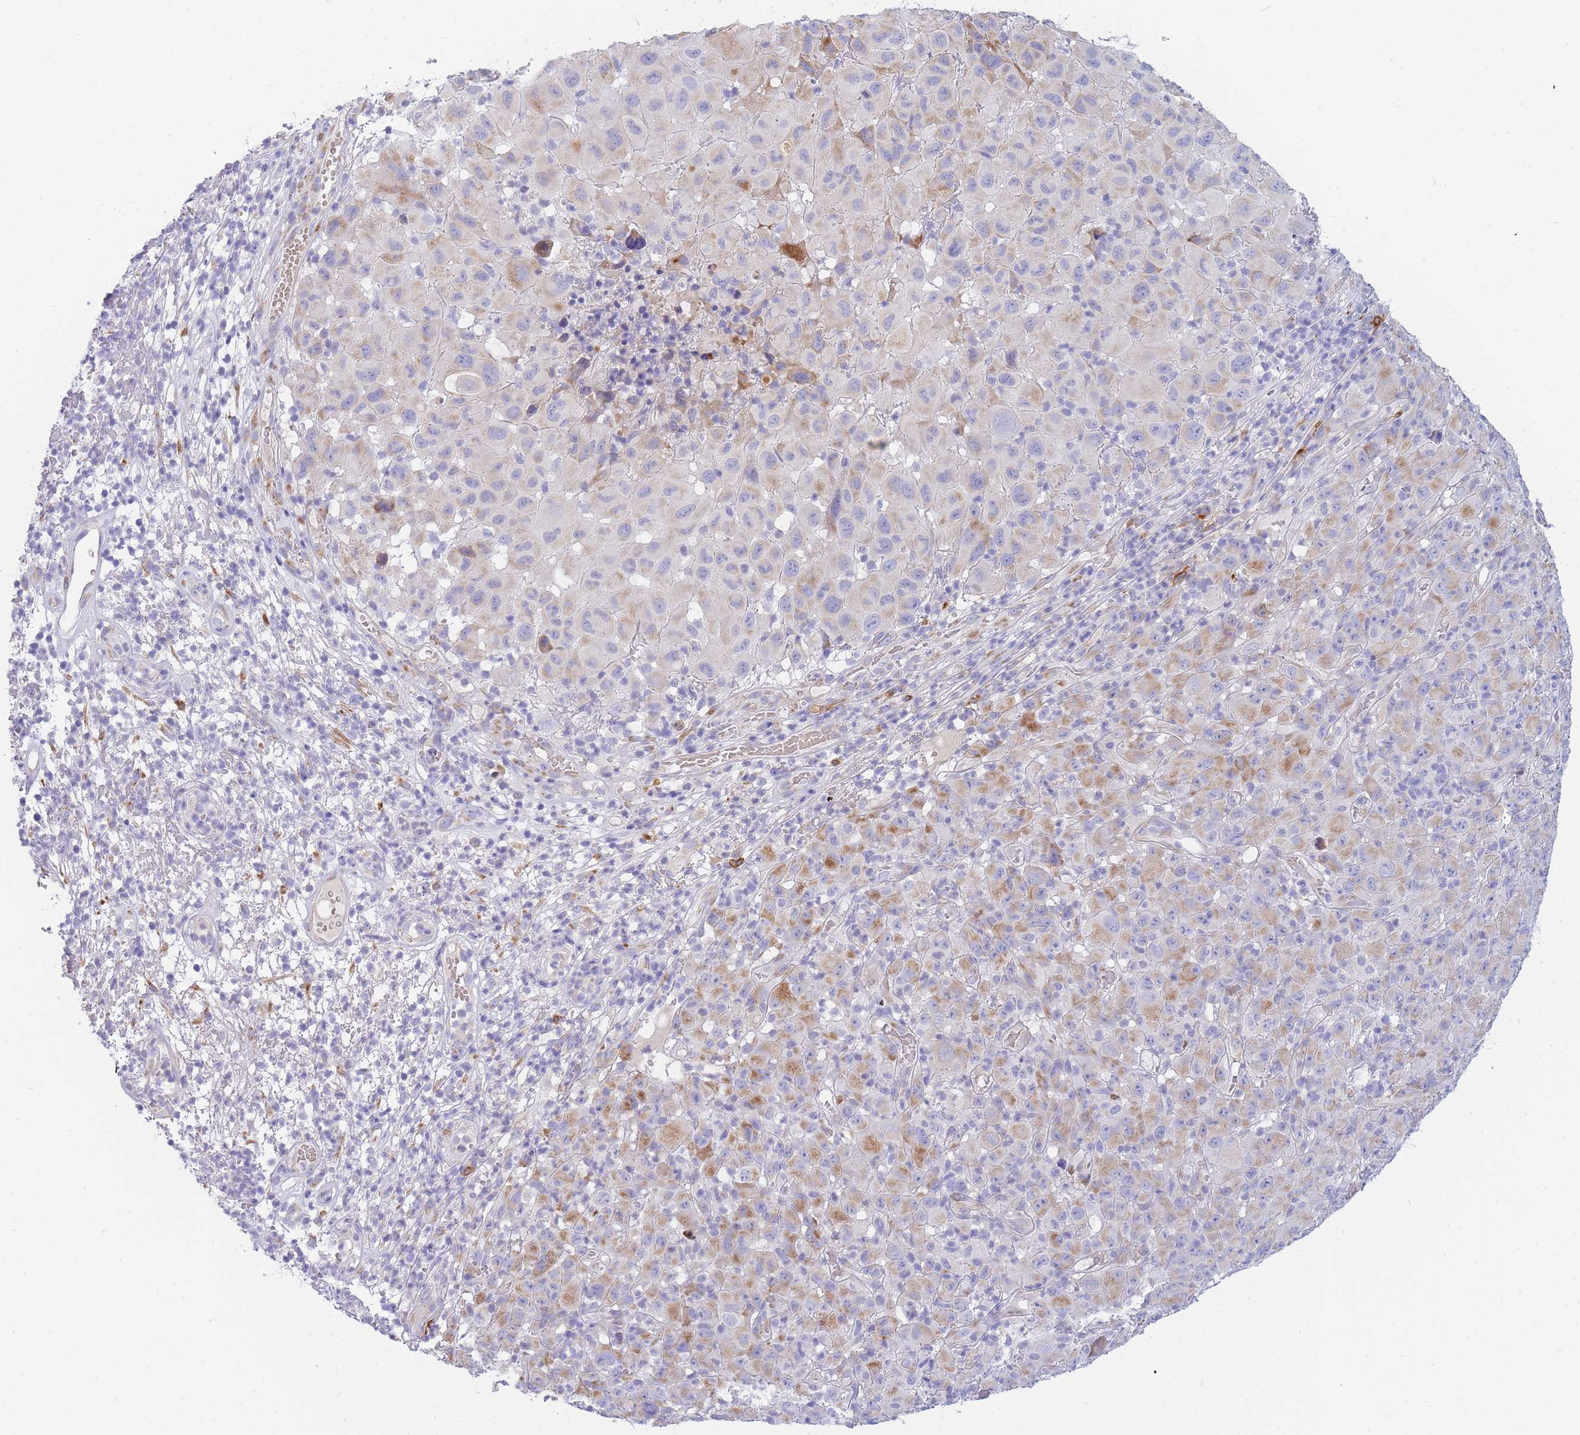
{"staining": {"intensity": "moderate", "quantity": "<25%", "location": "cytoplasmic/membranous"}, "tissue": "melanoma", "cell_type": "Tumor cells", "image_type": "cancer", "snomed": [{"axis": "morphology", "description": "Malignant melanoma, NOS"}, {"axis": "topography", "description": "Skin"}], "caption": "Protein staining of melanoma tissue reveals moderate cytoplasmic/membranous staining in about <25% of tumor cells. (Stains: DAB in brown, nuclei in blue, Microscopy: brightfield microscopy at high magnification).", "gene": "TPSD1", "patient": {"sex": "male", "age": 73}}